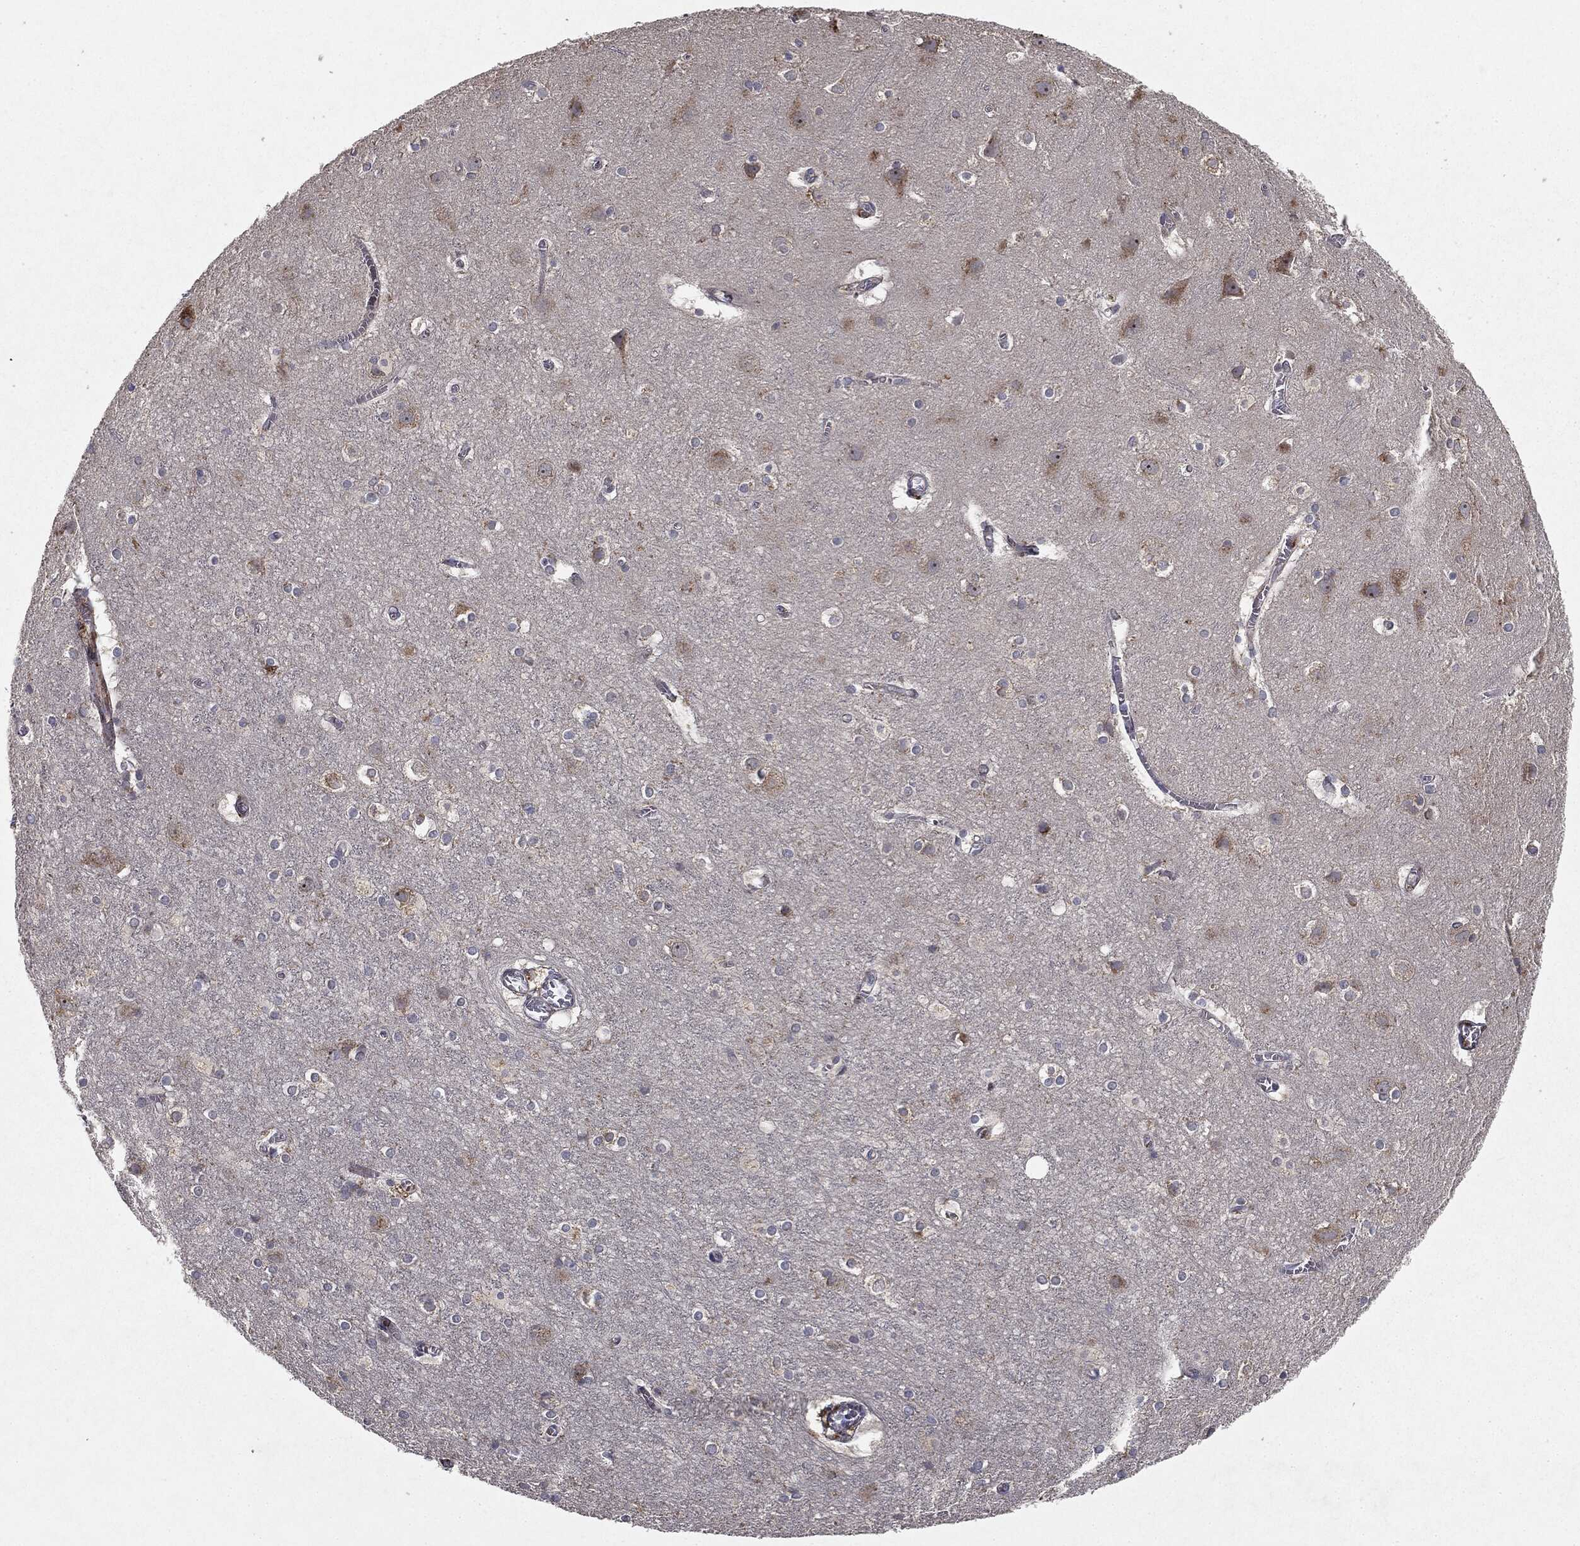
{"staining": {"intensity": "negative", "quantity": "none", "location": "none"}, "tissue": "cerebral cortex", "cell_type": "Endothelial cells", "image_type": "normal", "snomed": [{"axis": "morphology", "description": "Normal tissue, NOS"}, {"axis": "topography", "description": "Cerebral cortex"}], "caption": "This is an immunohistochemistry photomicrograph of unremarkable human cerebral cortex. There is no staining in endothelial cells.", "gene": "CTSA", "patient": {"sex": "male", "age": 59}}